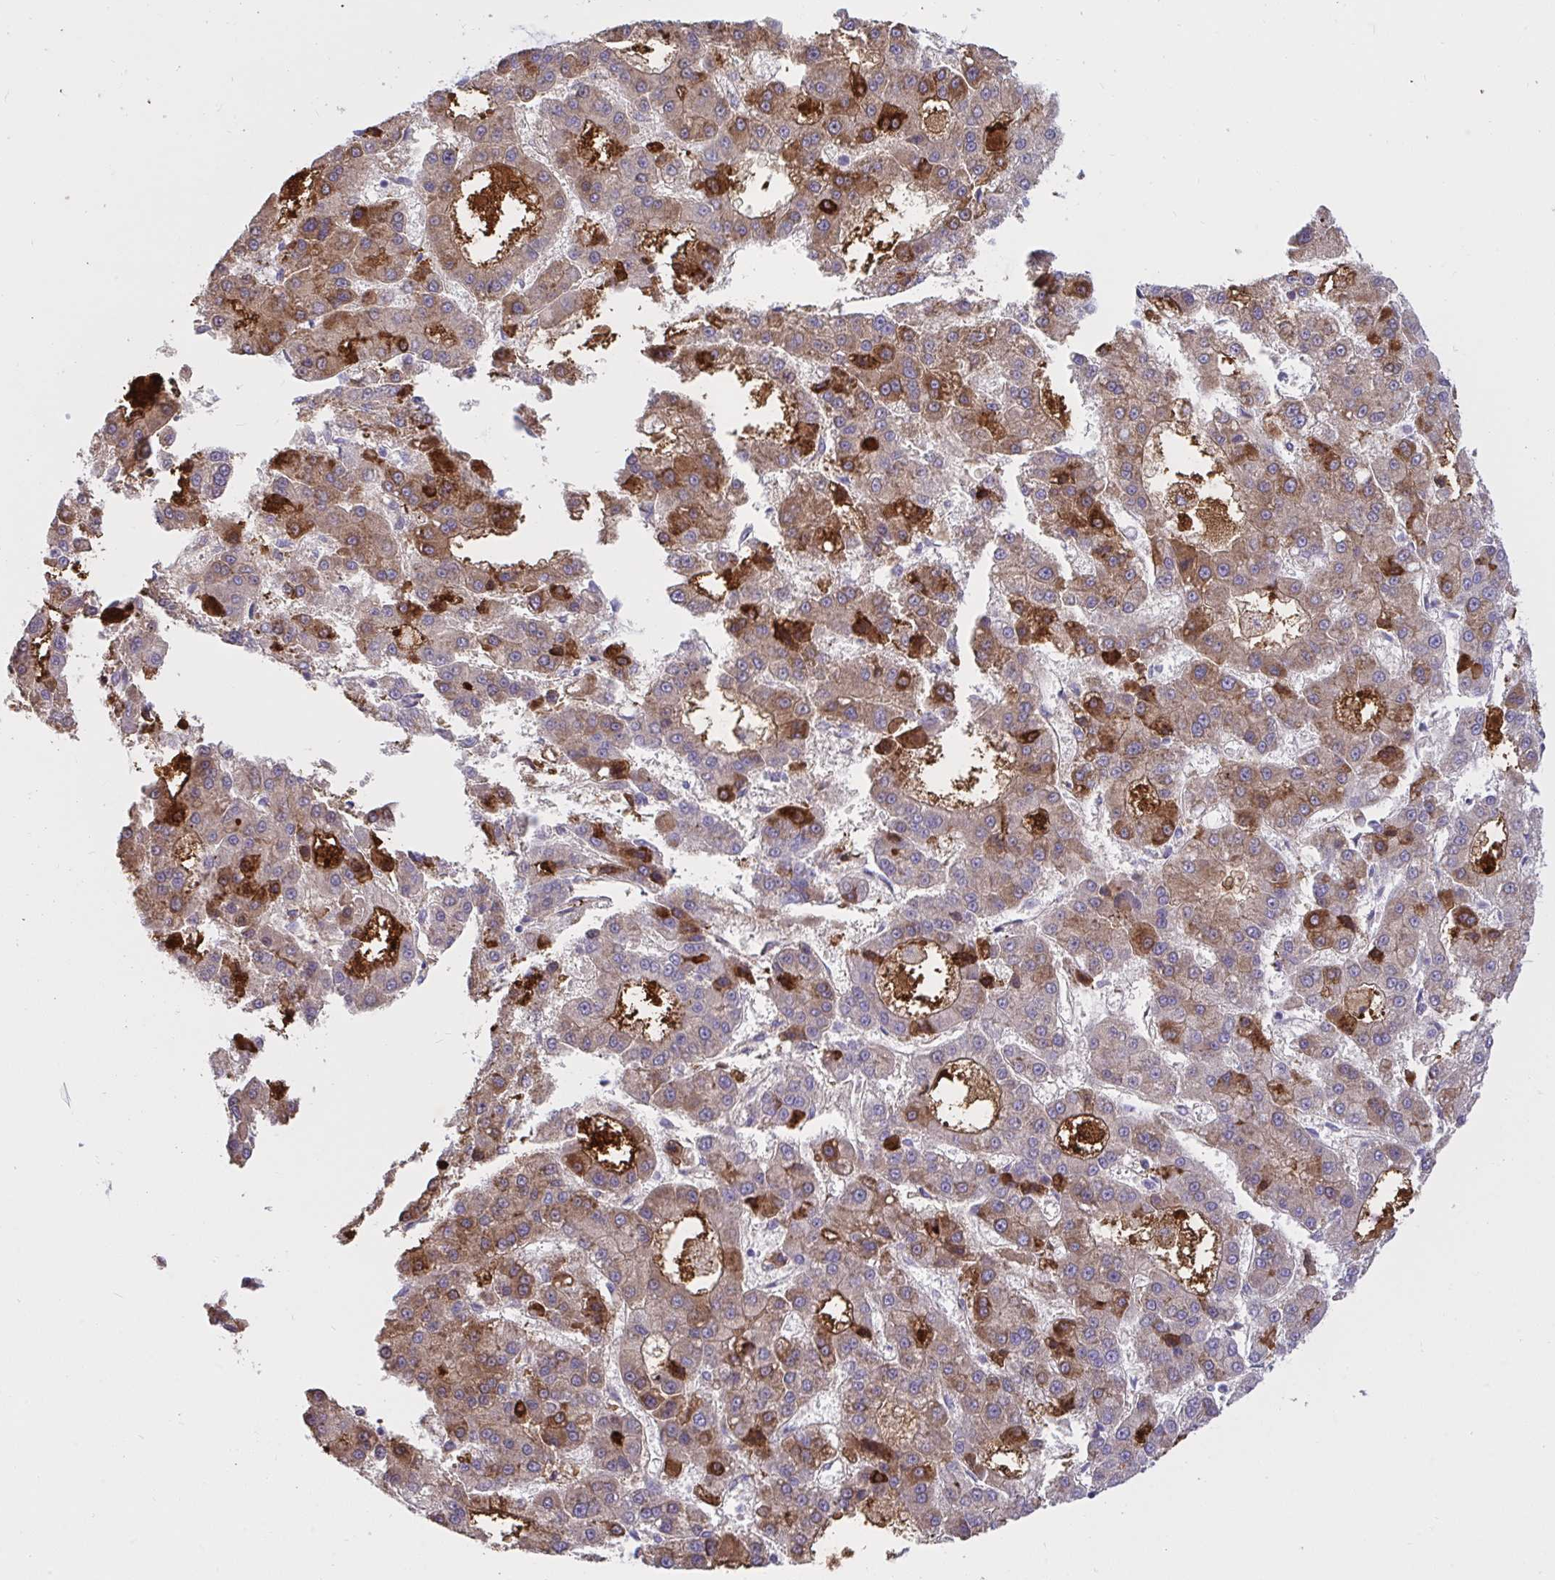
{"staining": {"intensity": "moderate", "quantity": "25%-75%", "location": "cytoplasmic/membranous"}, "tissue": "liver cancer", "cell_type": "Tumor cells", "image_type": "cancer", "snomed": [{"axis": "morphology", "description": "Carcinoma, Hepatocellular, NOS"}, {"axis": "topography", "description": "Liver"}], "caption": "Human liver cancer stained with a brown dye shows moderate cytoplasmic/membranous positive expression in about 25%-75% of tumor cells.", "gene": "F2", "patient": {"sex": "male", "age": 70}}